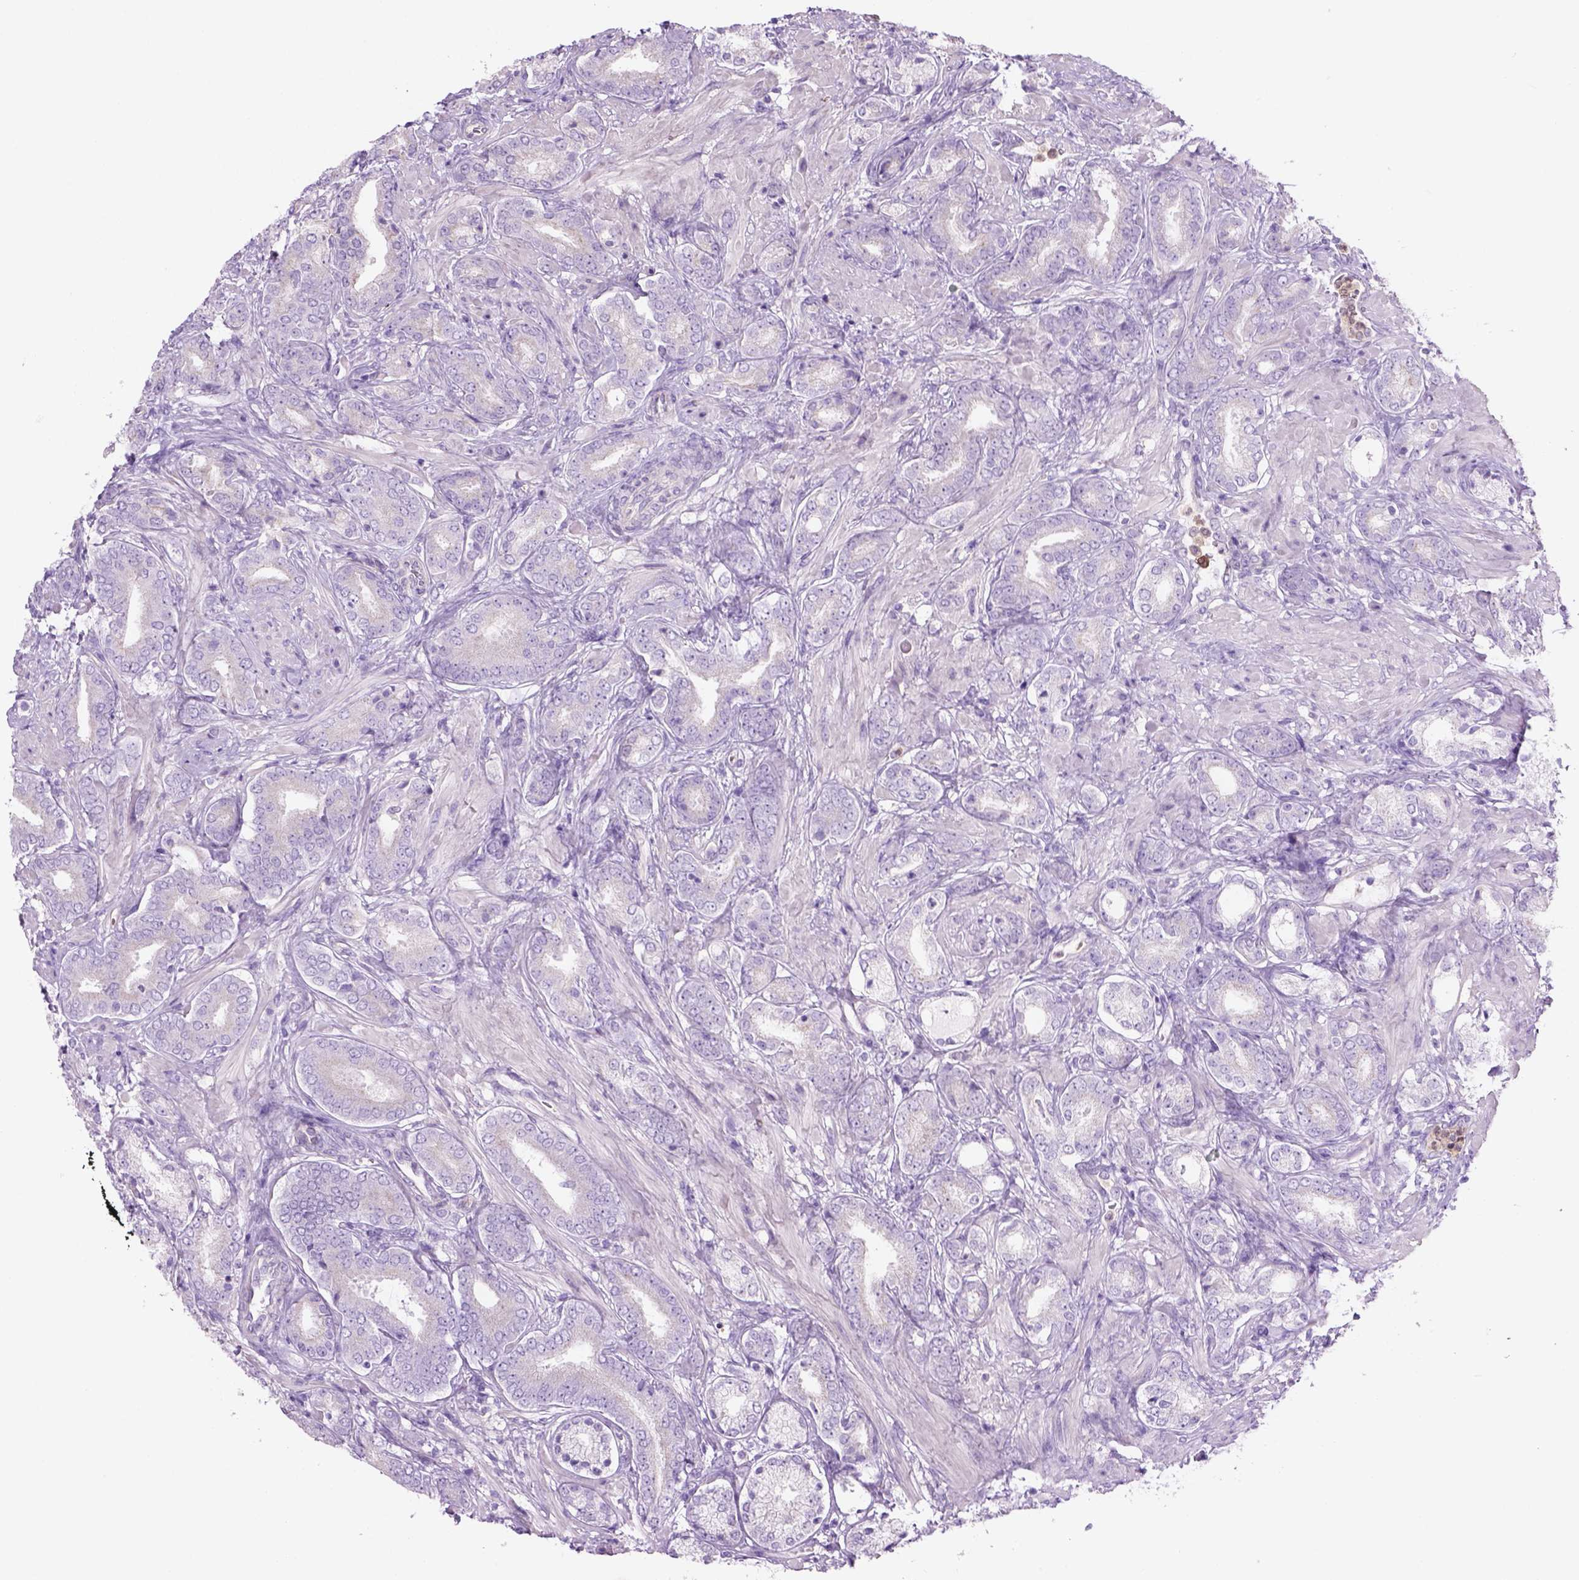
{"staining": {"intensity": "negative", "quantity": "none", "location": "none"}, "tissue": "prostate cancer", "cell_type": "Tumor cells", "image_type": "cancer", "snomed": [{"axis": "morphology", "description": "Adenocarcinoma, High grade"}, {"axis": "topography", "description": "Prostate"}], "caption": "An image of human prostate adenocarcinoma (high-grade) is negative for staining in tumor cells. Nuclei are stained in blue.", "gene": "CD84", "patient": {"sex": "male", "age": 56}}